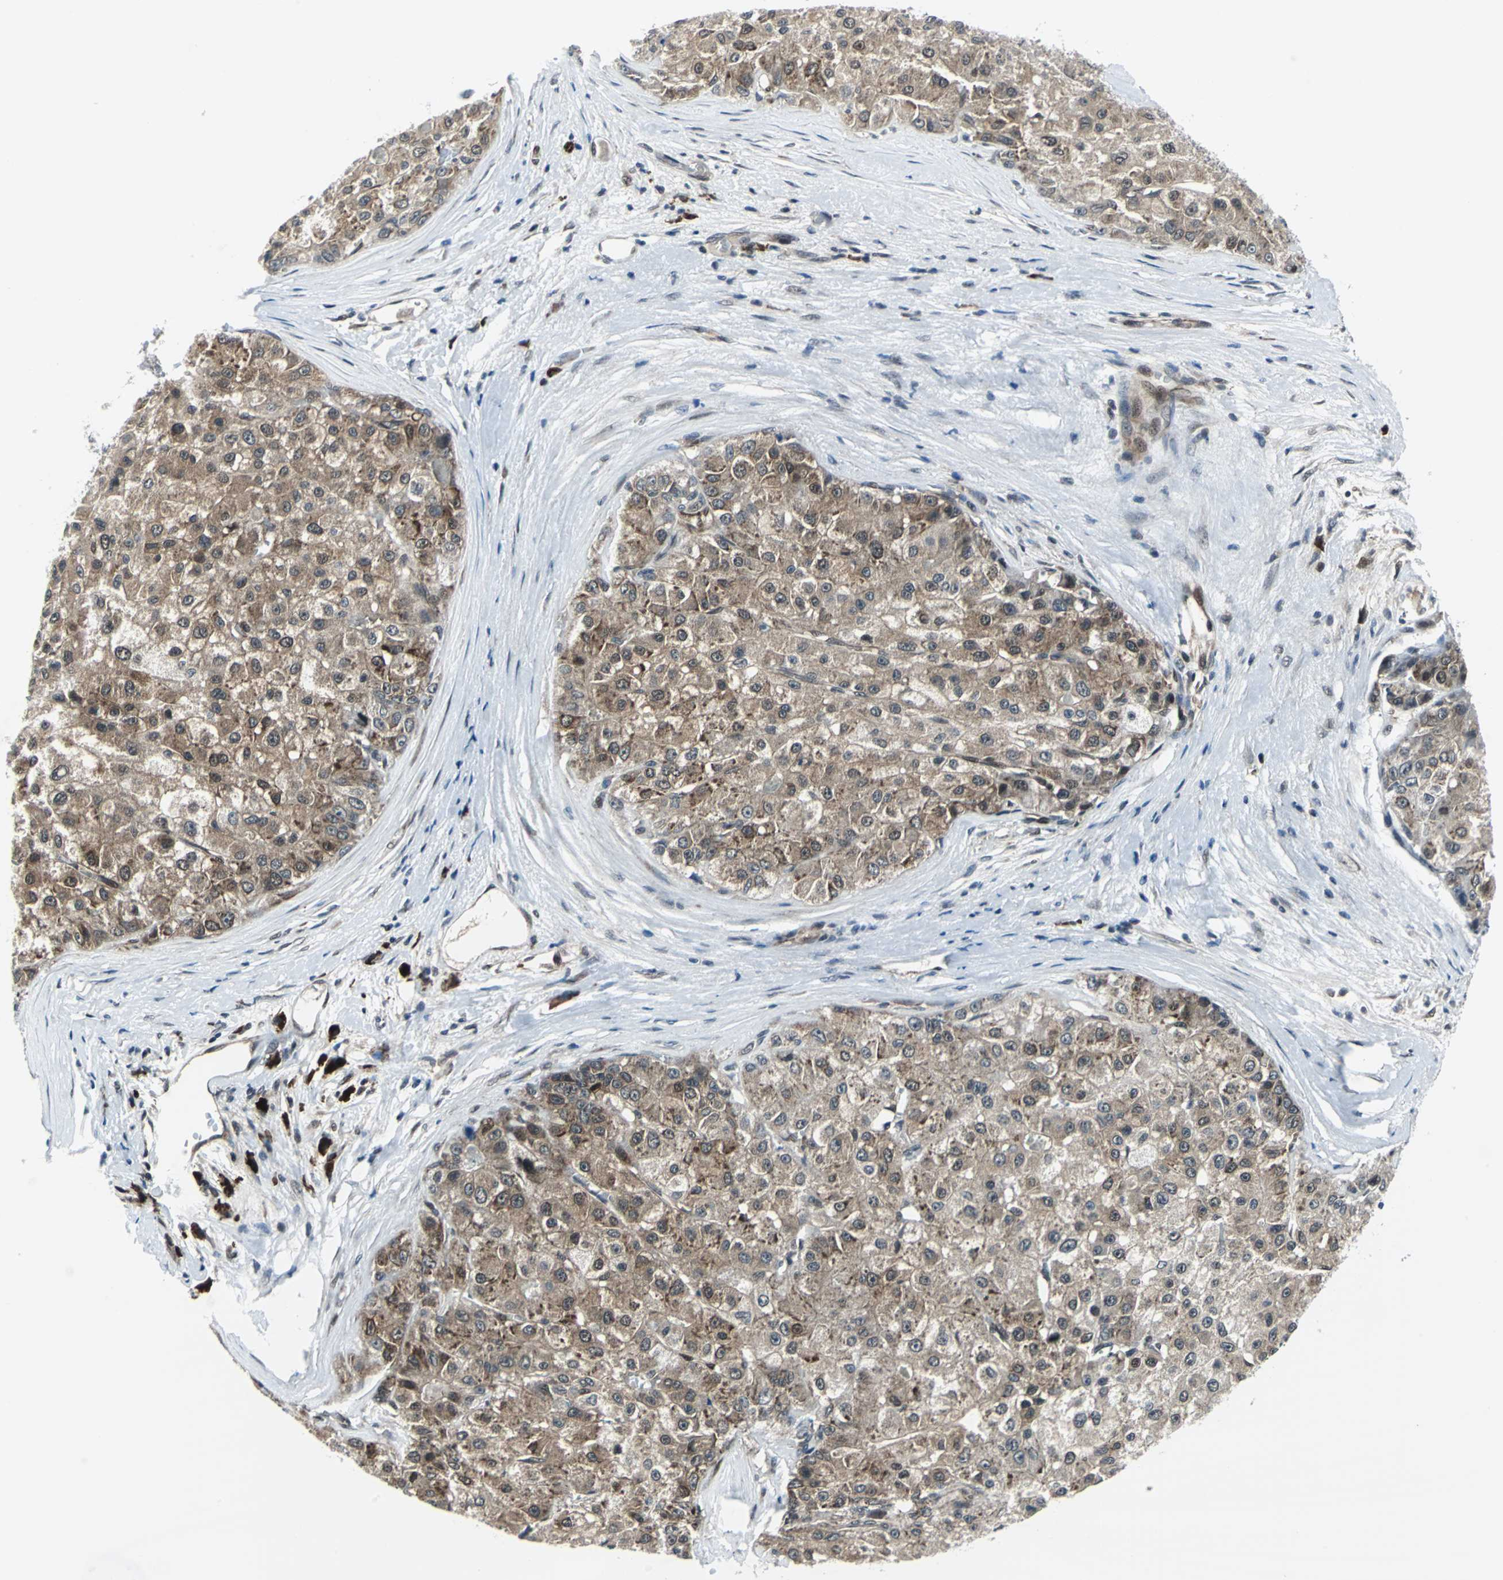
{"staining": {"intensity": "moderate", "quantity": ">75%", "location": "cytoplasmic/membranous"}, "tissue": "liver cancer", "cell_type": "Tumor cells", "image_type": "cancer", "snomed": [{"axis": "morphology", "description": "Carcinoma, Hepatocellular, NOS"}, {"axis": "topography", "description": "Liver"}], "caption": "DAB (3,3'-diaminobenzidine) immunohistochemical staining of human hepatocellular carcinoma (liver) displays moderate cytoplasmic/membranous protein staining in about >75% of tumor cells. Using DAB (3,3'-diaminobenzidine) (brown) and hematoxylin (blue) stains, captured at high magnification using brightfield microscopy.", "gene": "POLR3K", "patient": {"sex": "male", "age": 80}}